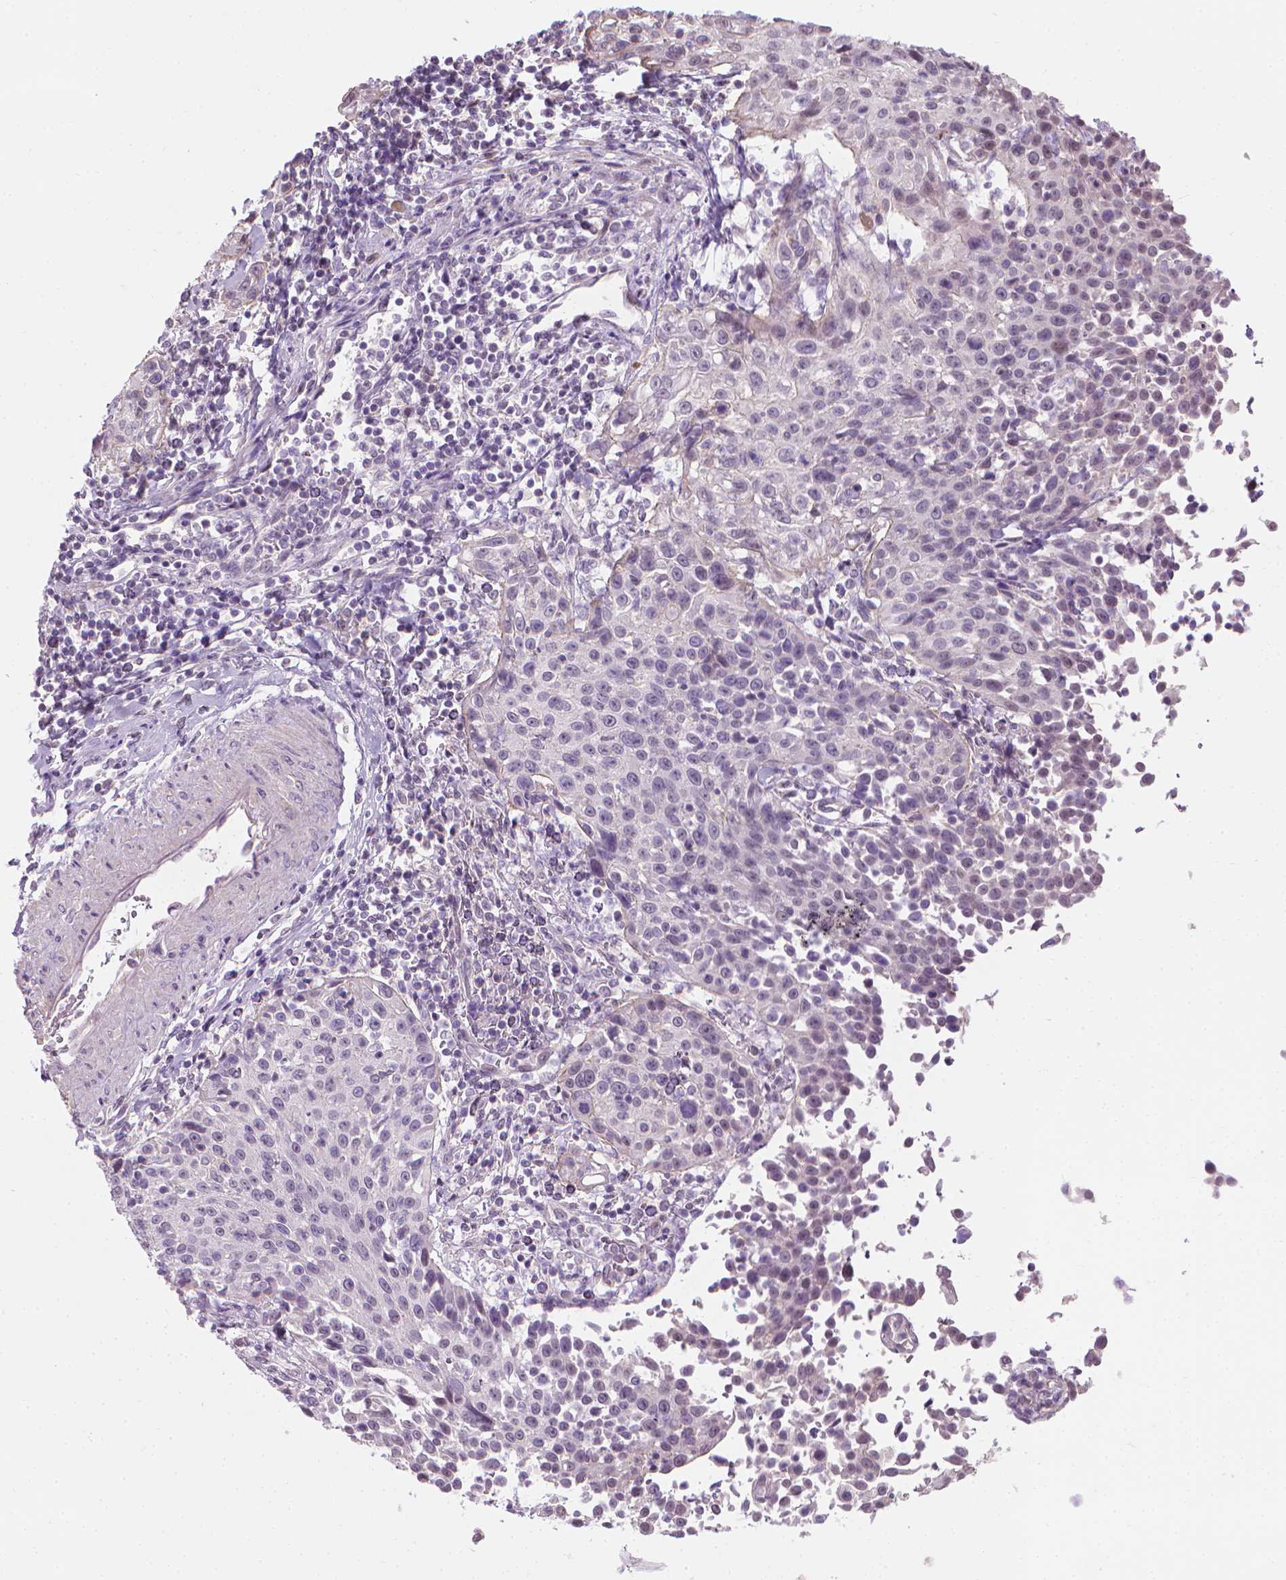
{"staining": {"intensity": "negative", "quantity": "none", "location": "none"}, "tissue": "cervical cancer", "cell_type": "Tumor cells", "image_type": "cancer", "snomed": [{"axis": "morphology", "description": "Squamous cell carcinoma, NOS"}, {"axis": "topography", "description": "Cervix"}], "caption": "IHC histopathology image of human cervical squamous cell carcinoma stained for a protein (brown), which exhibits no staining in tumor cells.", "gene": "SAXO2", "patient": {"sex": "female", "age": 26}}